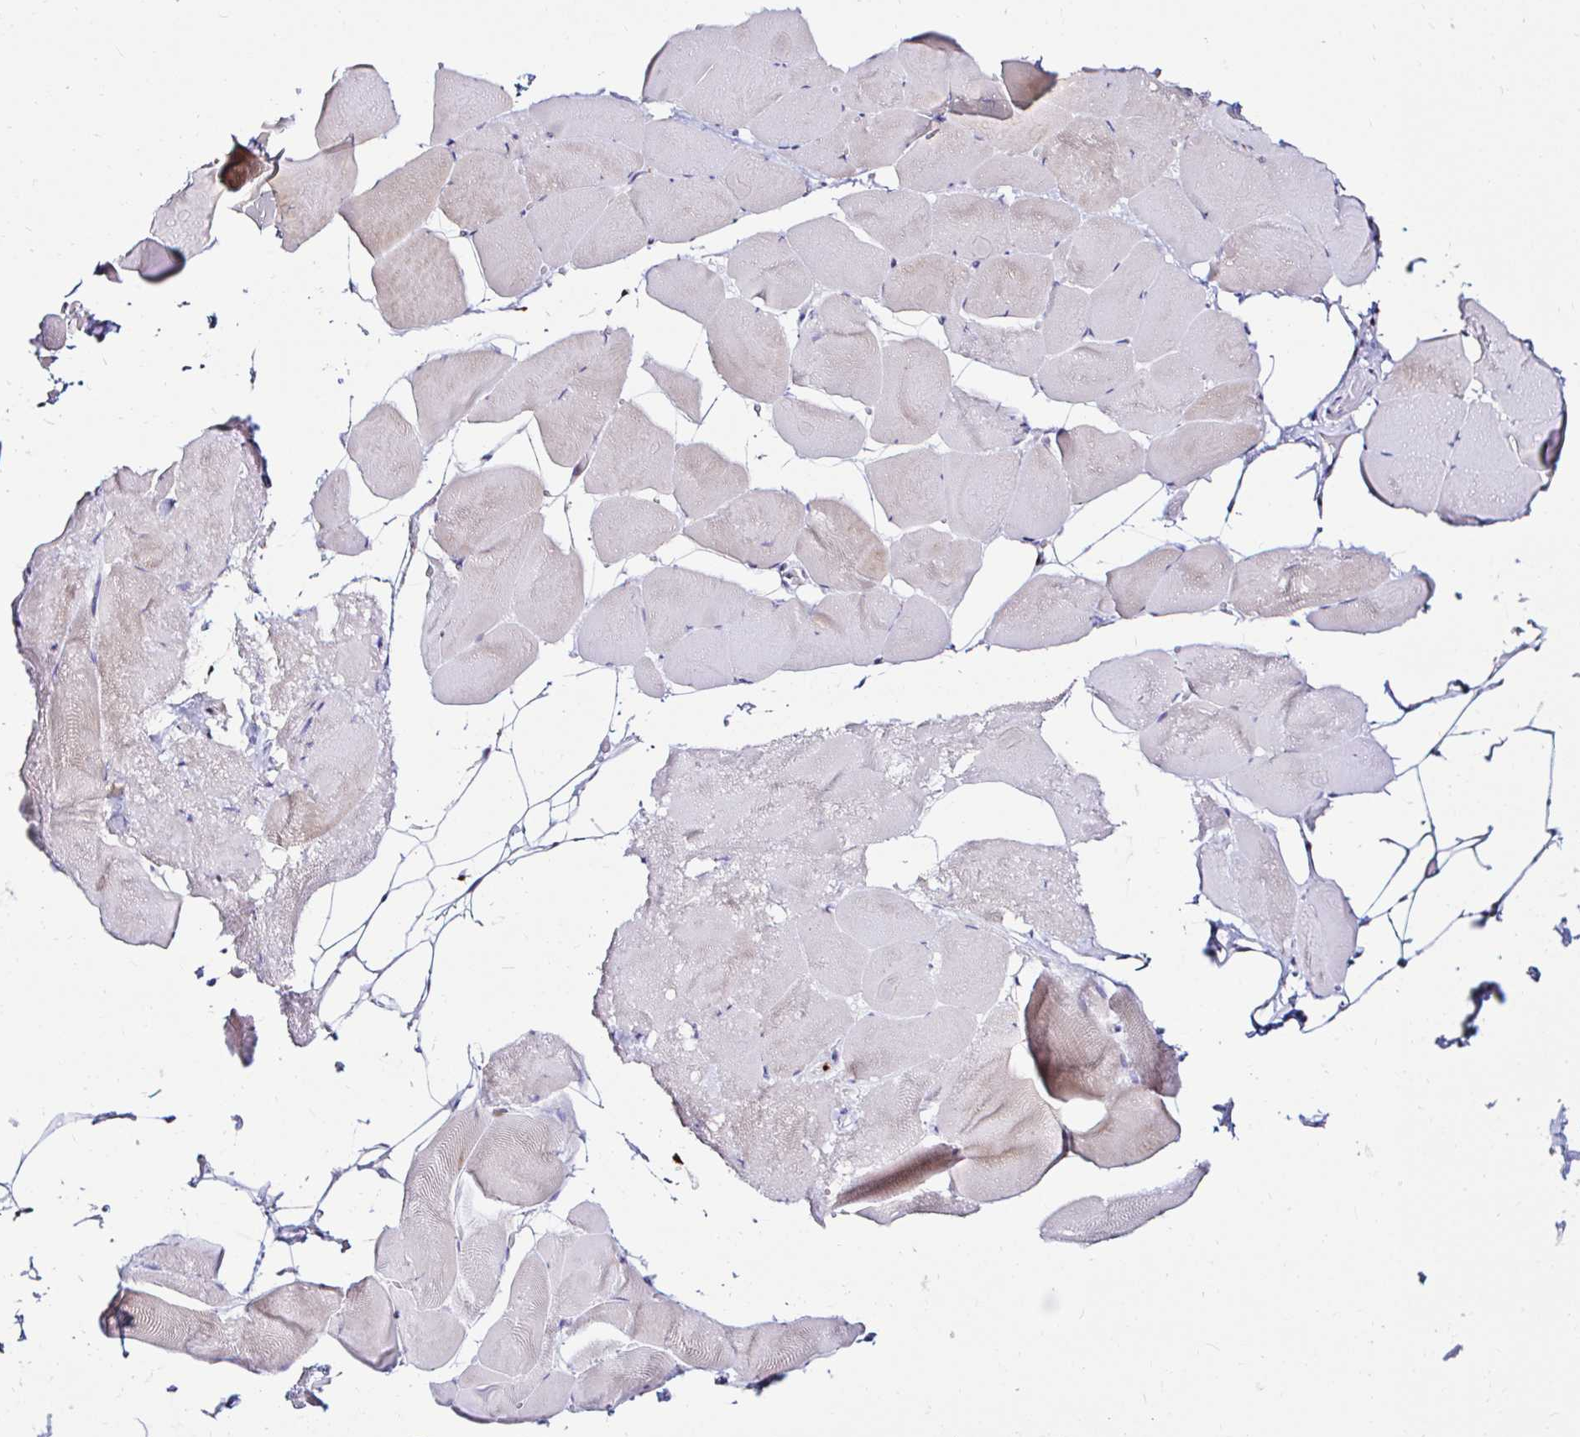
{"staining": {"intensity": "negative", "quantity": "none", "location": "none"}, "tissue": "skeletal muscle", "cell_type": "Myocytes", "image_type": "normal", "snomed": [{"axis": "morphology", "description": "Normal tissue, NOS"}, {"axis": "topography", "description": "Skeletal muscle"}], "caption": "This is an IHC histopathology image of benign skeletal muscle. There is no staining in myocytes.", "gene": "CYBB", "patient": {"sex": "female", "age": 64}}